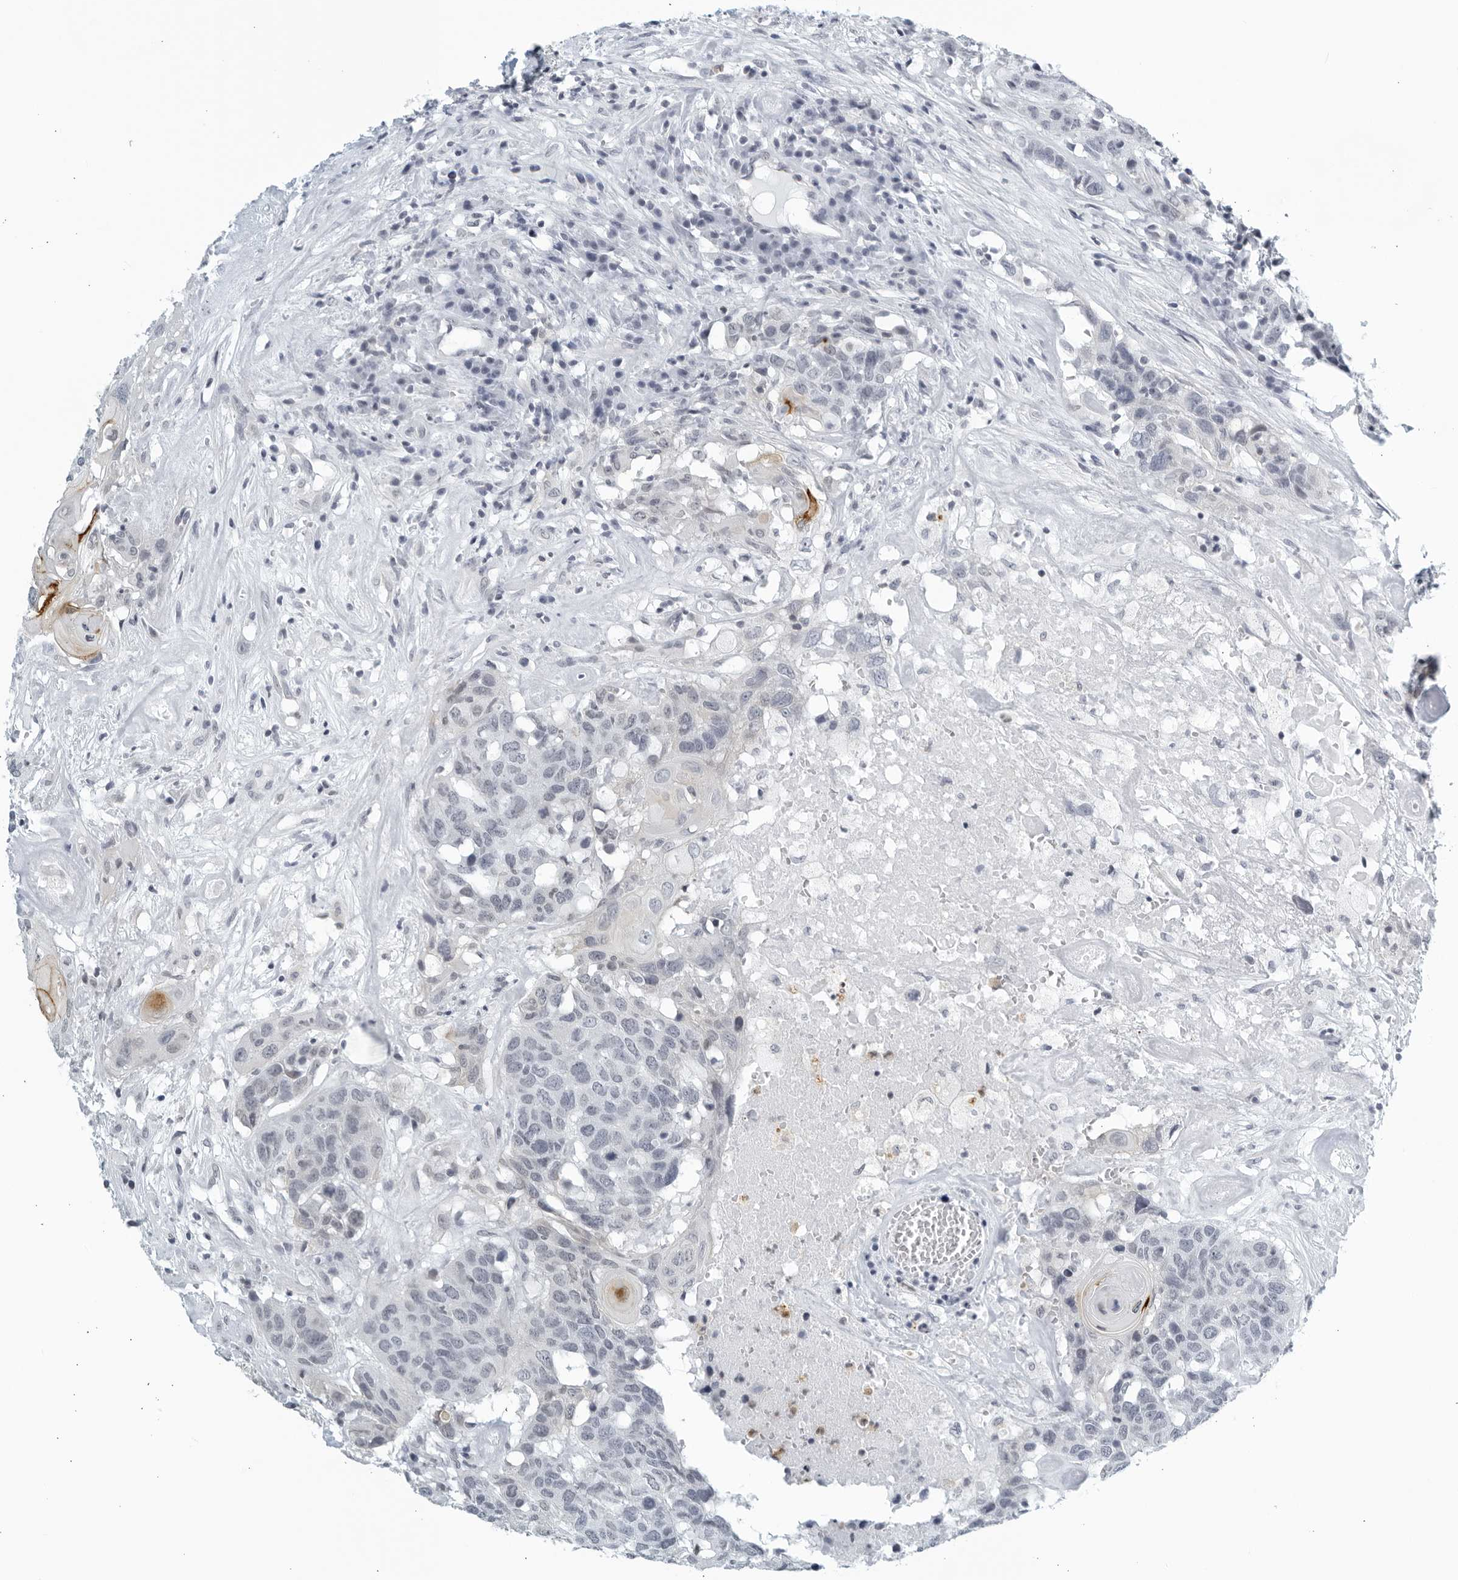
{"staining": {"intensity": "negative", "quantity": "none", "location": "none"}, "tissue": "head and neck cancer", "cell_type": "Tumor cells", "image_type": "cancer", "snomed": [{"axis": "morphology", "description": "Squamous cell carcinoma, NOS"}, {"axis": "topography", "description": "Head-Neck"}], "caption": "There is no significant staining in tumor cells of head and neck squamous cell carcinoma.", "gene": "KLK7", "patient": {"sex": "male", "age": 66}}